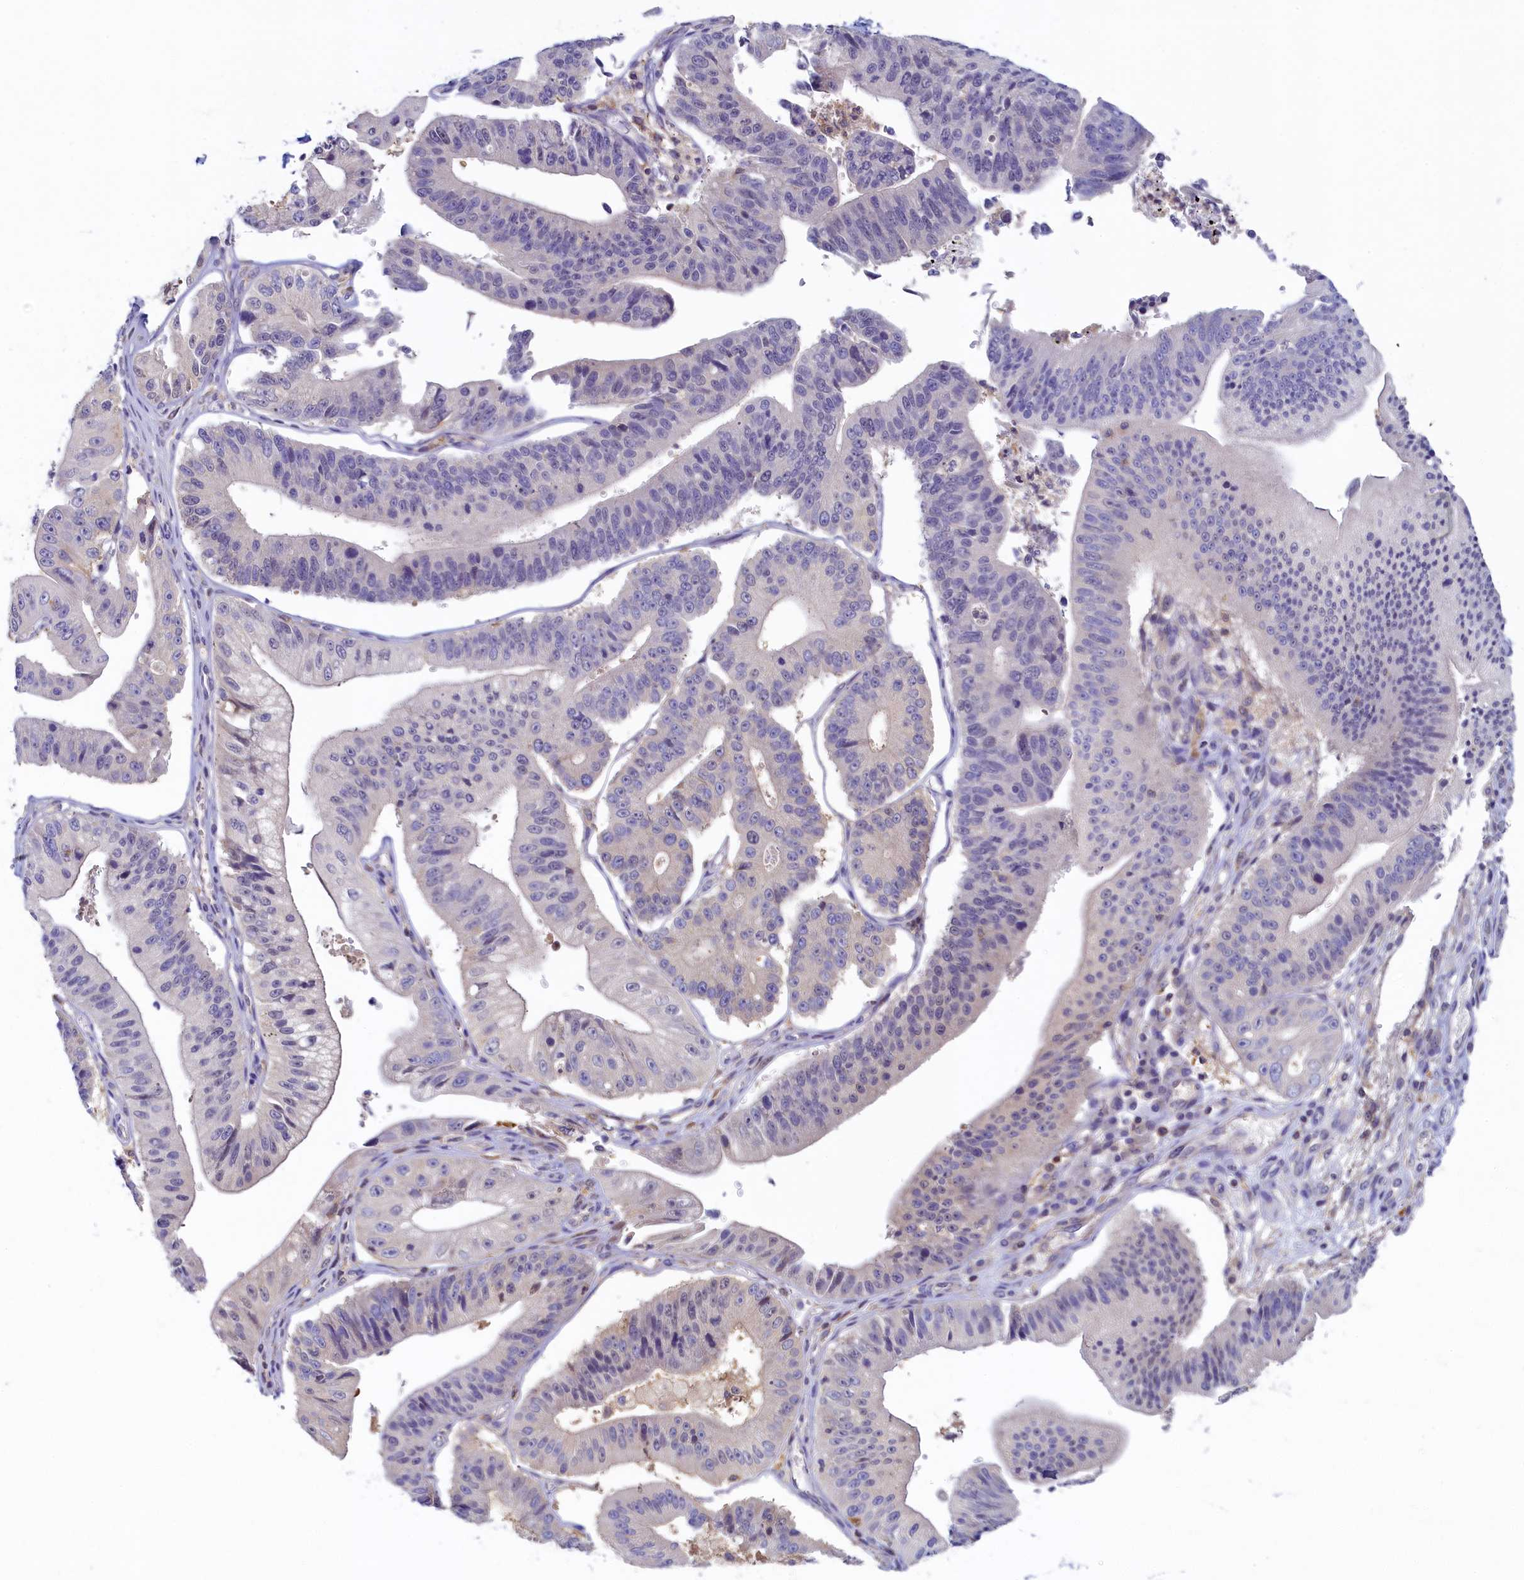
{"staining": {"intensity": "weak", "quantity": "25%-75%", "location": "cytoplasmic/membranous"}, "tissue": "stomach cancer", "cell_type": "Tumor cells", "image_type": "cancer", "snomed": [{"axis": "morphology", "description": "Adenocarcinoma, NOS"}, {"axis": "topography", "description": "Stomach"}], "caption": "This micrograph exhibits IHC staining of human stomach cancer (adenocarcinoma), with low weak cytoplasmic/membranous expression in approximately 25%-75% of tumor cells.", "gene": "TIMM8B", "patient": {"sex": "male", "age": 59}}